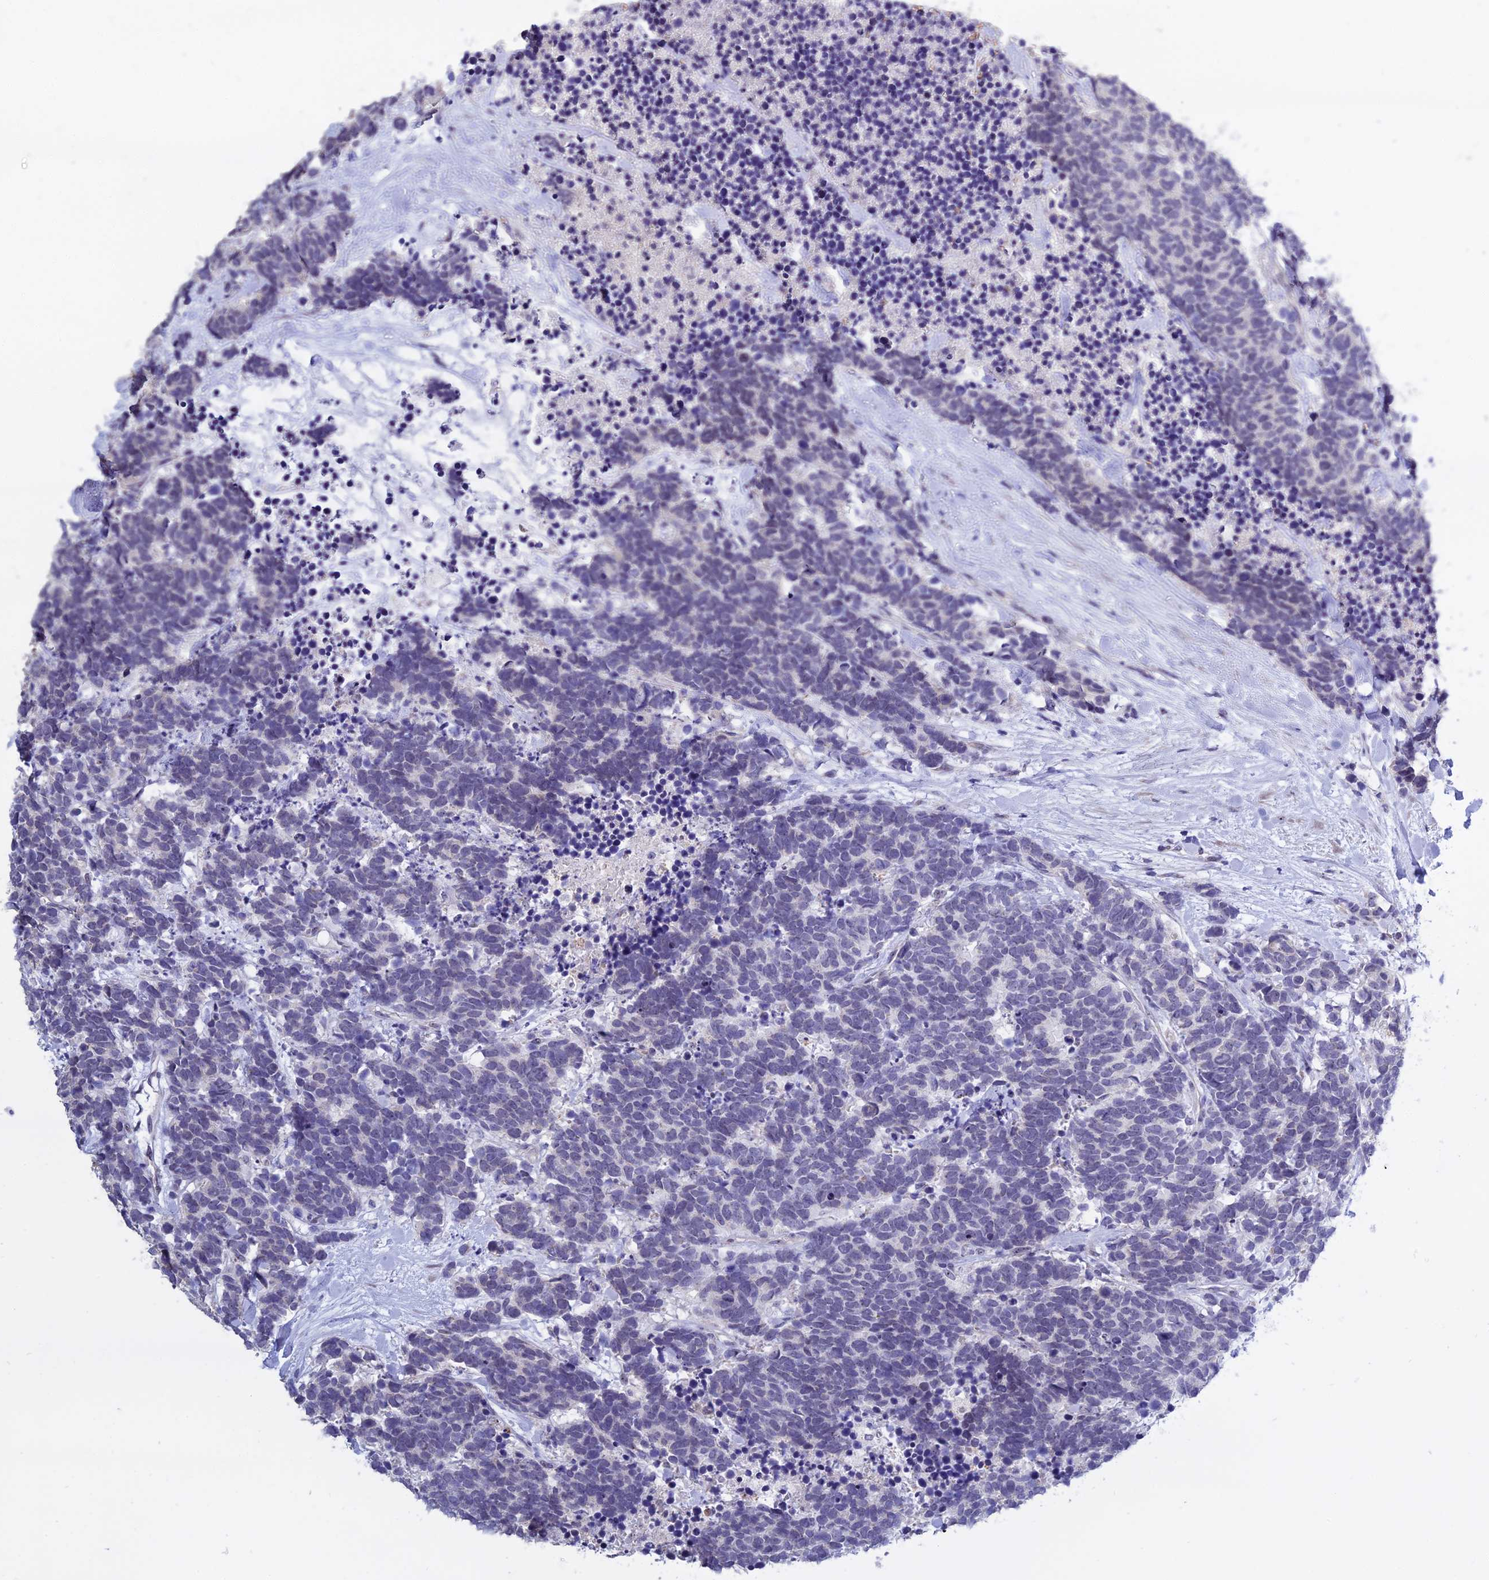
{"staining": {"intensity": "negative", "quantity": "none", "location": "none"}, "tissue": "carcinoid", "cell_type": "Tumor cells", "image_type": "cancer", "snomed": [{"axis": "morphology", "description": "Carcinoma, NOS"}, {"axis": "morphology", "description": "Carcinoid, malignant, NOS"}, {"axis": "topography", "description": "Prostate"}], "caption": "Tumor cells show no significant protein positivity in carcinoid.", "gene": "KNOP1", "patient": {"sex": "male", "age": 57}}